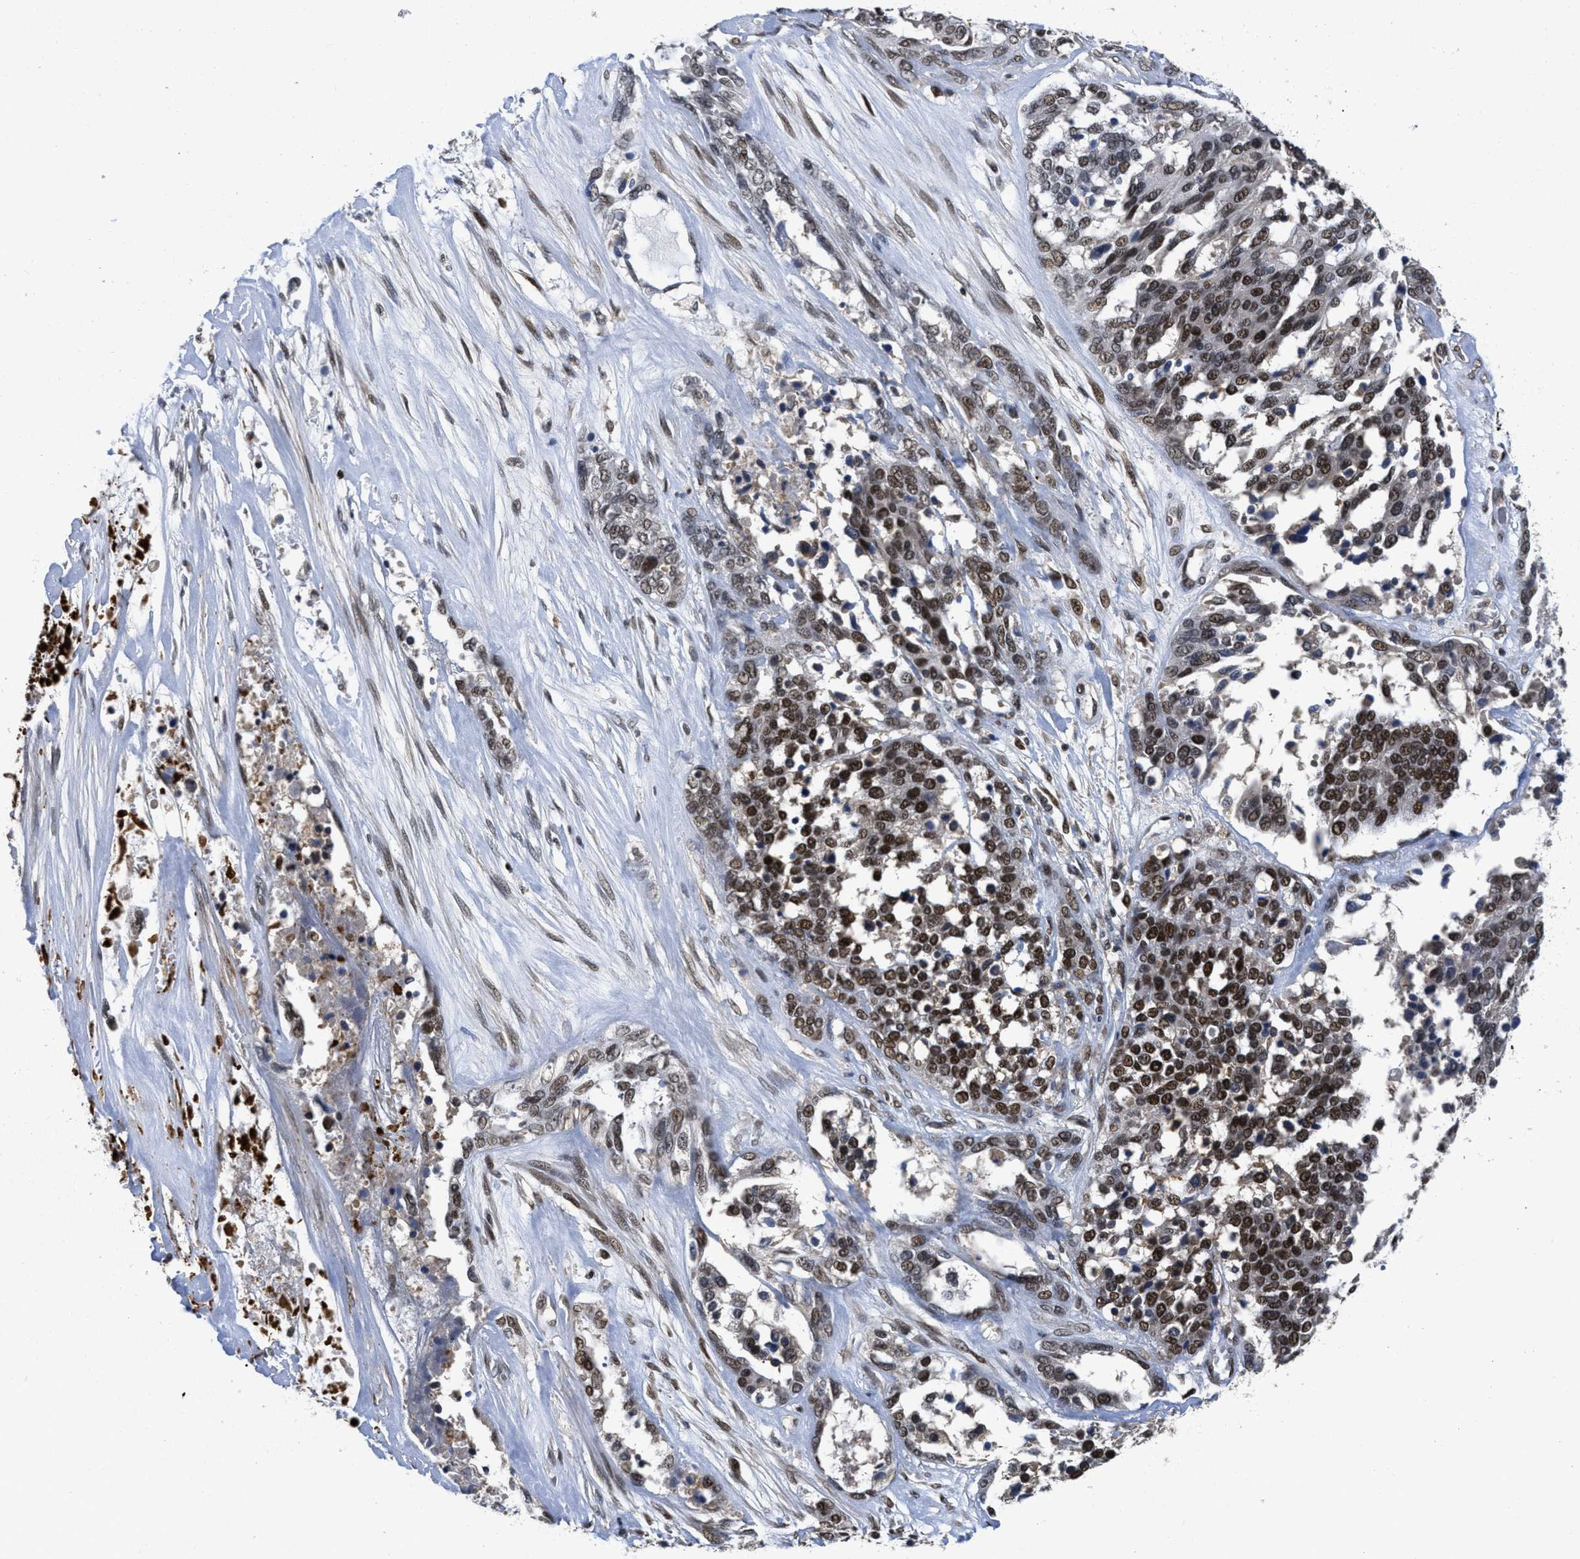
{"staining": {"intensity": "strong", "quantity": ">75%", "location": "nuclear"}, "tissue": "ovarian cancer", "cell_type": "Tumor cells", "image_type": "cancer", "snomed": [{"axis": "morphology", "description": "Cystadenocarcinoma, serous, NOS"}, {"axis": "topography", "description": "Ovary"}], "caption": "Immunohistochemical staining of human ovarian serous cystadenocarcinoma displays high levels of strong nuclear protein staining in approximately >75% of tumor cells. Immunohistochemistry stains the protein in brown and the nuclei are stained blue.", "gene": "CUL4B", "patient": {"sex": "female", "age": 44}}